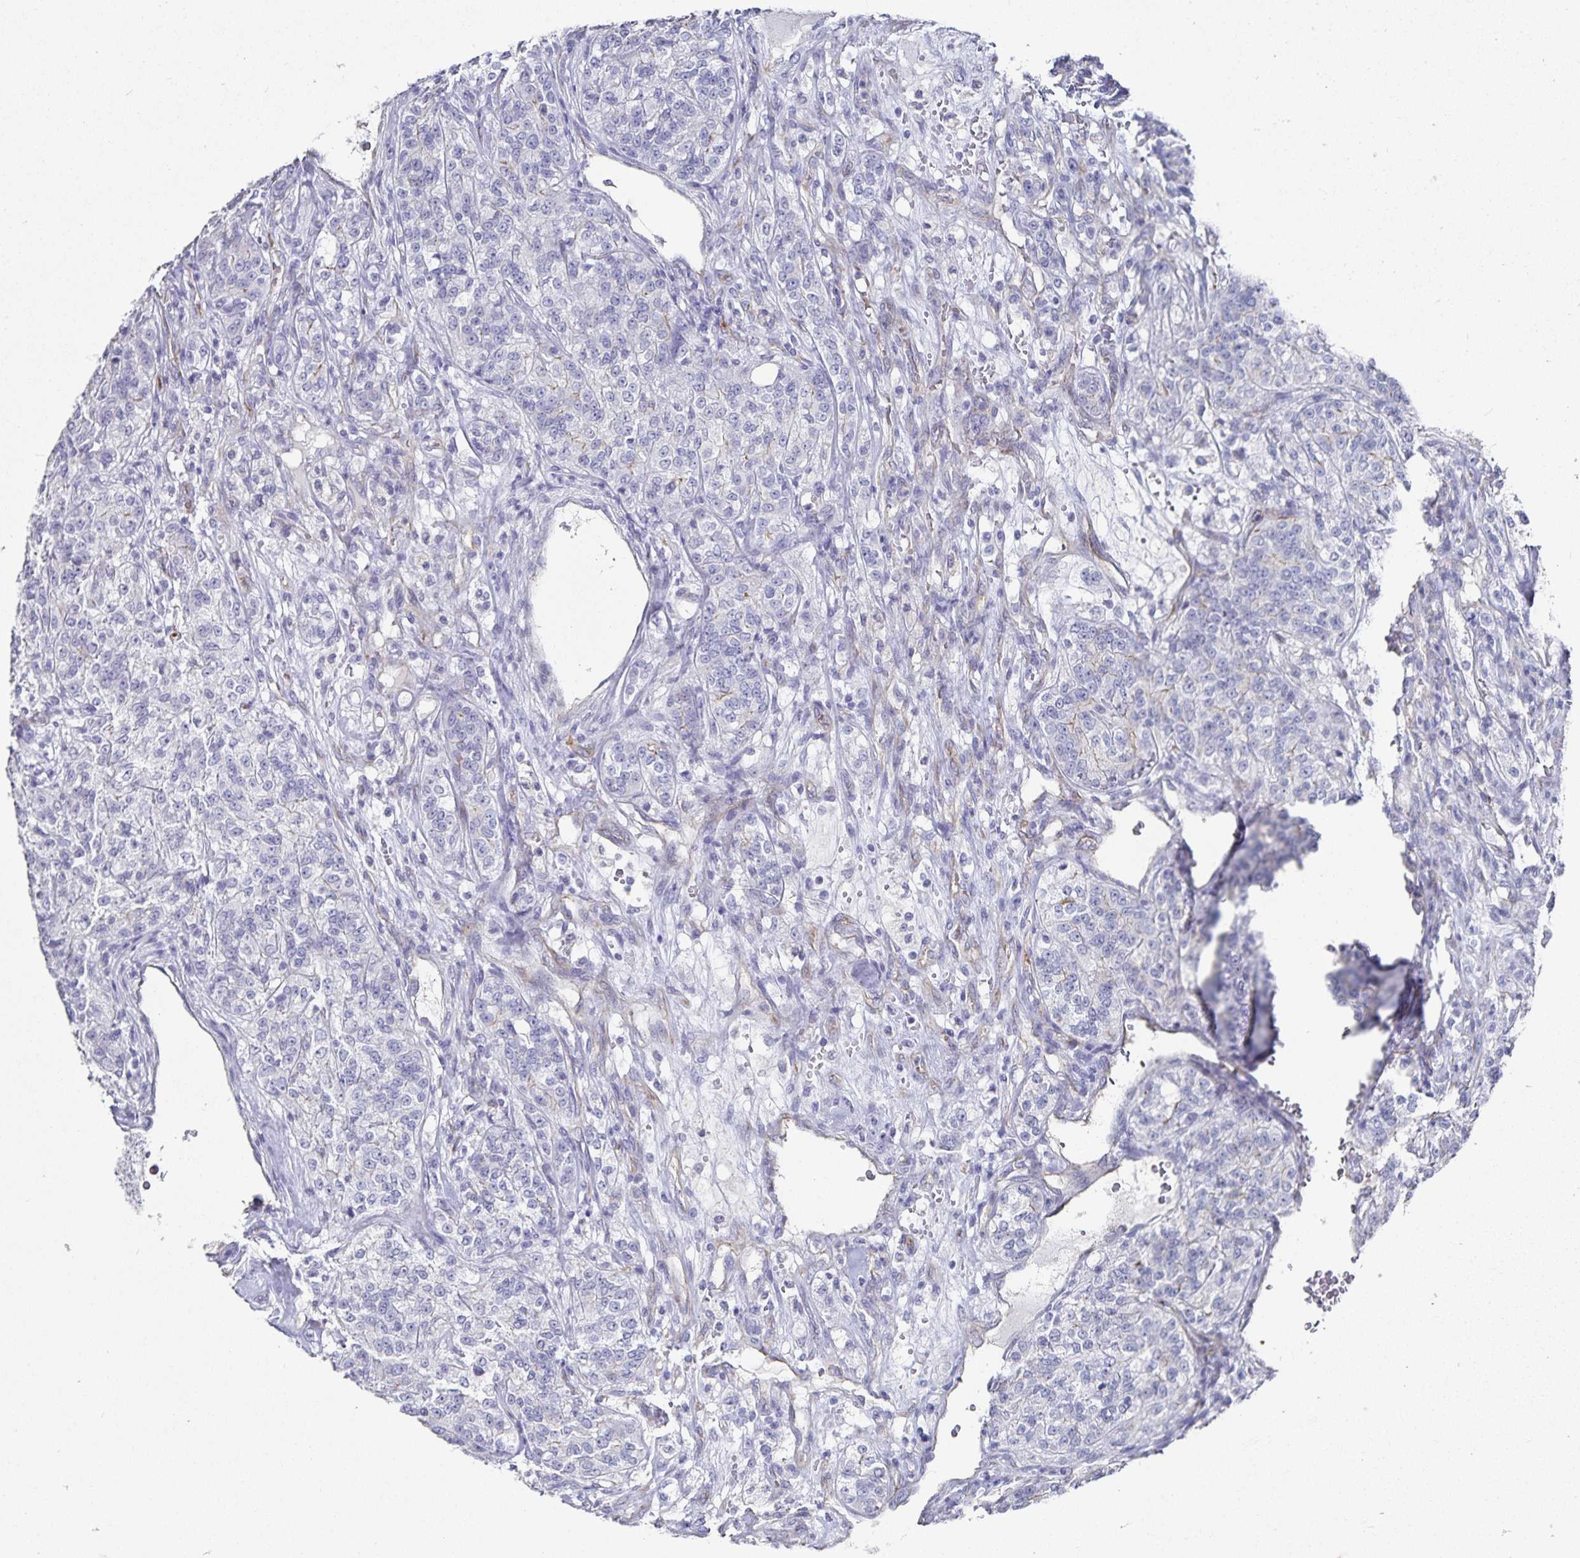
{"staining": {"intensity": "negative", "quantity": "none", "location": "none"}, "tissue": "renal cancer", "cell_type": "Tumor cells", "image_type": "cancer", "snomed": [{"axis": "morphology", "description": "Adenocarcinoma, NOS"}, {"axis": "topography", "description": "Kidney"}], "caption": "Immunohistochemistry of human adenocarcinoma (renal) demonstrates no positivity in tumor cells.", "gene": "PODXL", "patient": {"sex": "female", "age": 63}}